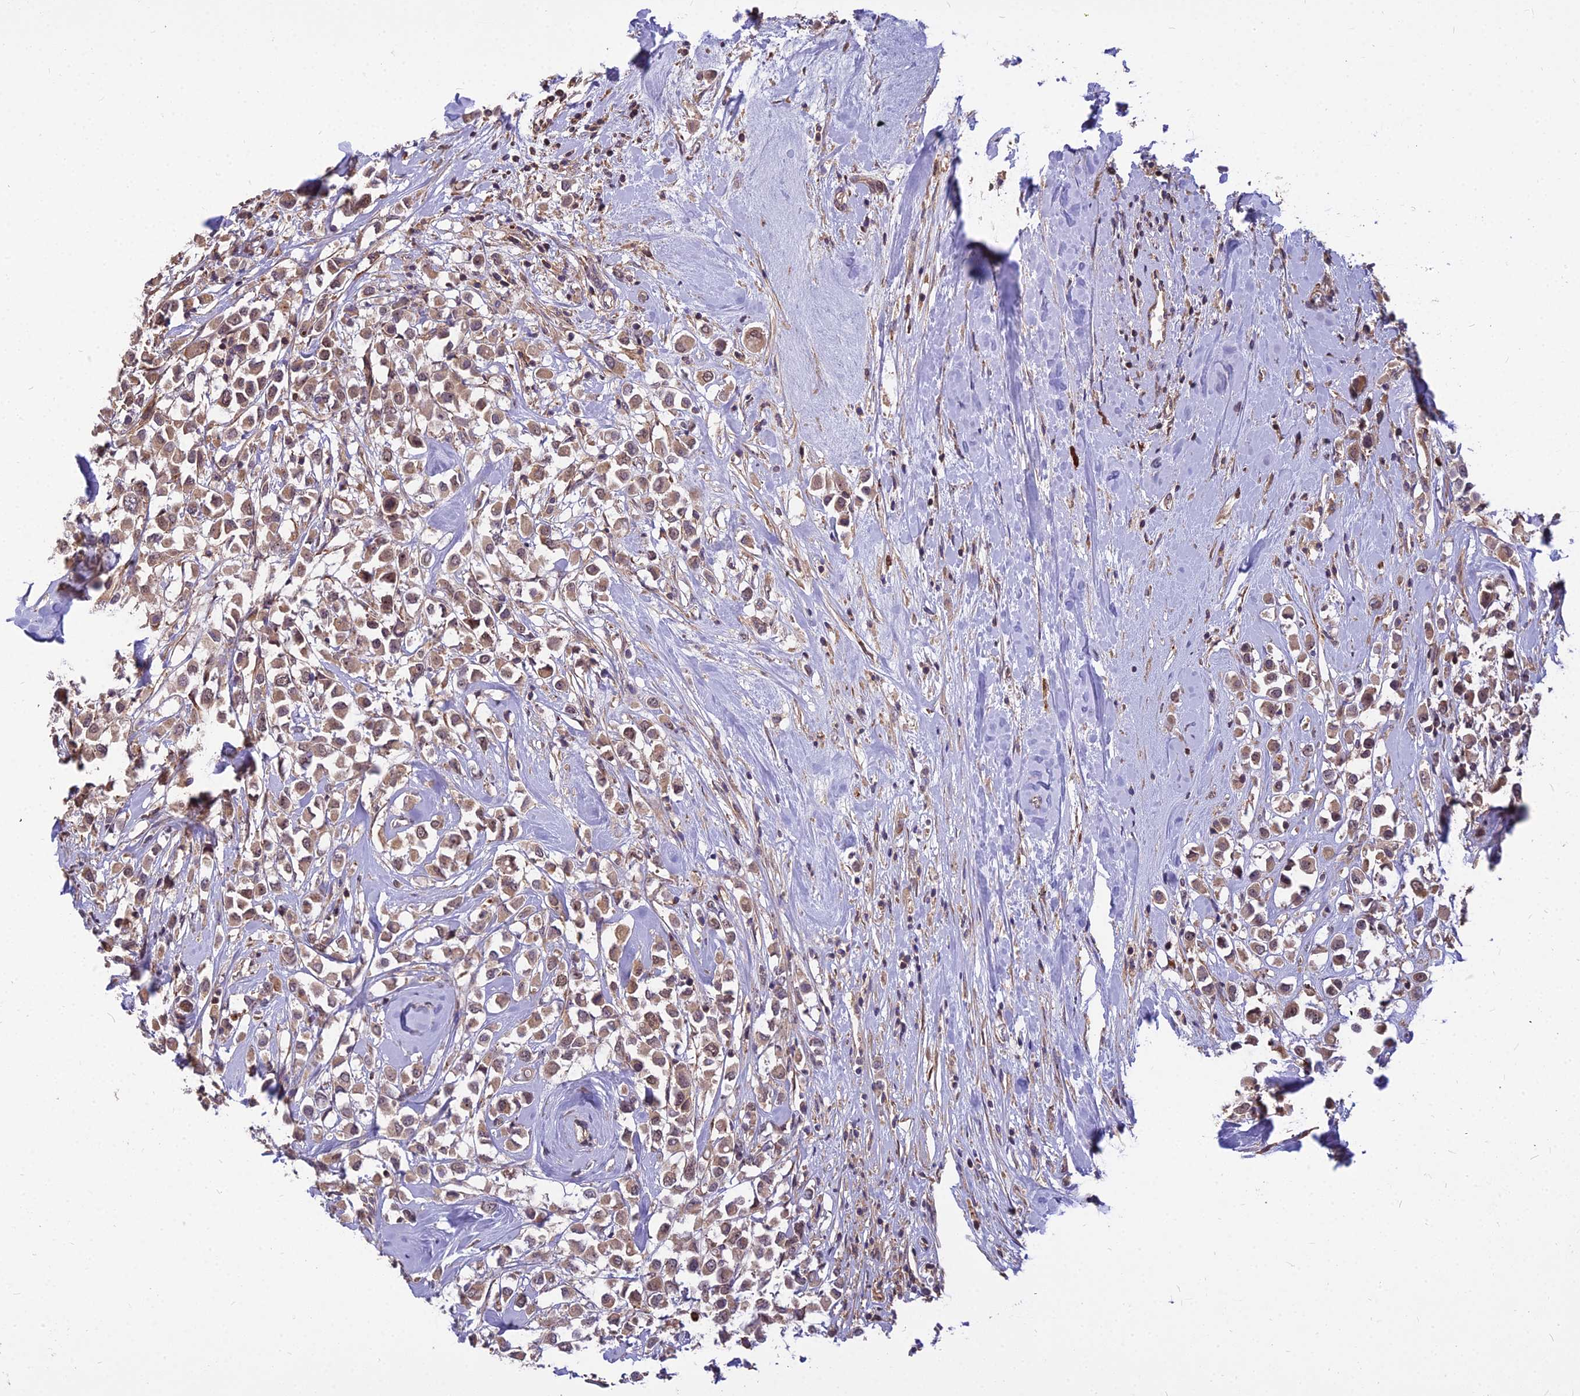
{"staining": {"intensity": "moderate", "quantity": ">75%", "location": "cytoplasmic/membranous,nuclear"}, "tissue": "breast cancer", "cell_type": "Tumor cells", "image_type": "cancer", "snomed": [{"axis": "morphology", "description": "Duct carcinoma"}, {"axis": "topography", "description": "Breast"}], "caption": "Immunohistochemical staining of human breast cancer (invasive ductal carcinoma) reveals medium levels of moderate cytoplasmic/membranous and nuclear protein positivity in about >75% of tumor cells.", "gene": "TCEA3", "patient": {"sex": "female", "age": 87}}